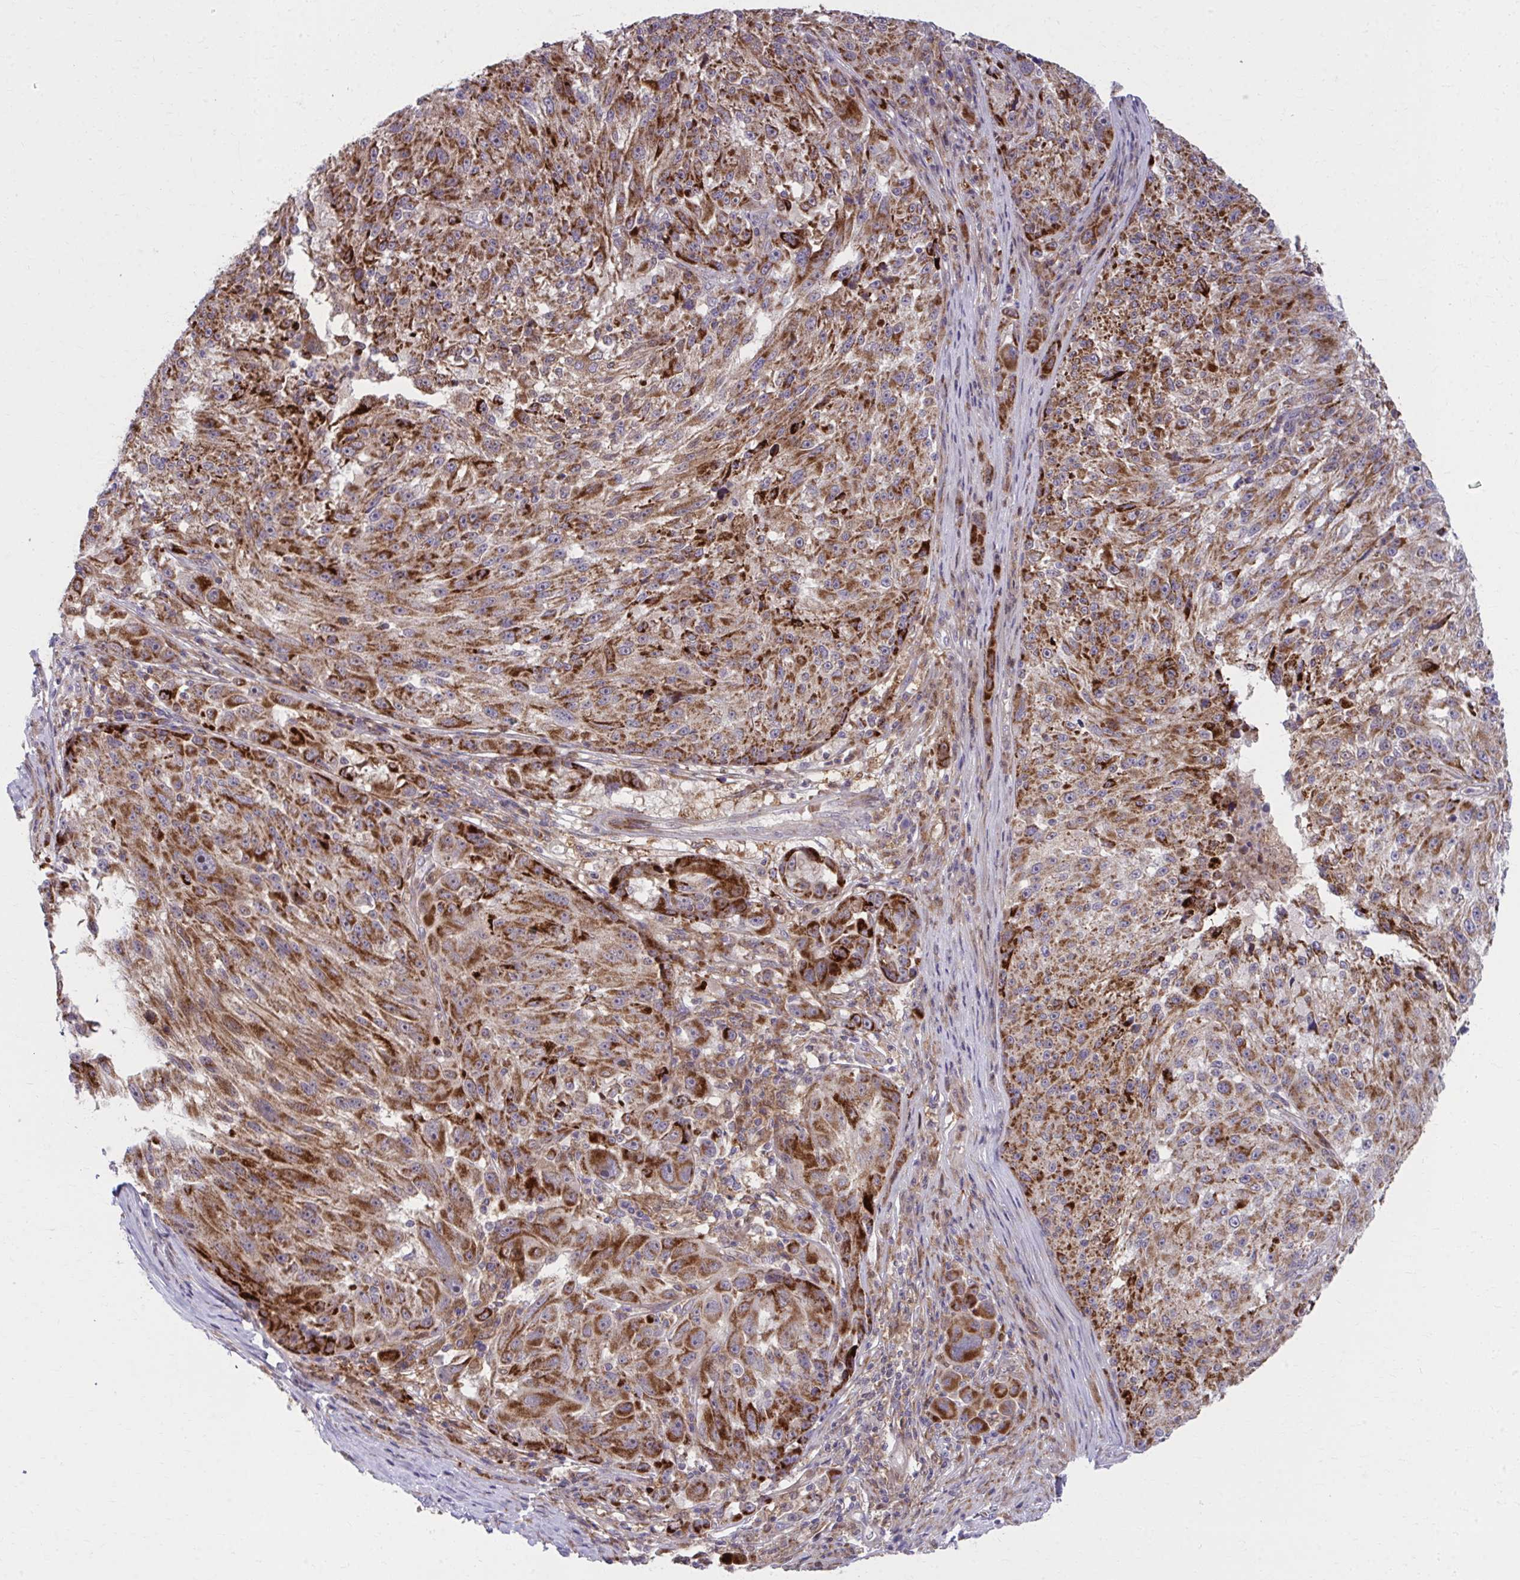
{"staining": {"intensity": "strong", "quantity": ">75%", "location": "cytoplasmic/membranous"}, "tissue": "melanoma", "cell_type": "Tumor cells", "image_type": "cancer", "snomed": [{"axis": "morphology", "description": "Malignant melanoma, NOS"}, {"axis": "topography", "description": "Skin"}], "caption": "This image displays immunohistochemistry staining of malignant melanoma, with high strong cytoplasmic/membranous expression in about >75% of tumor cells.", "gene": "C16orf54", "patient": {"sex": "male", "age": 53}}